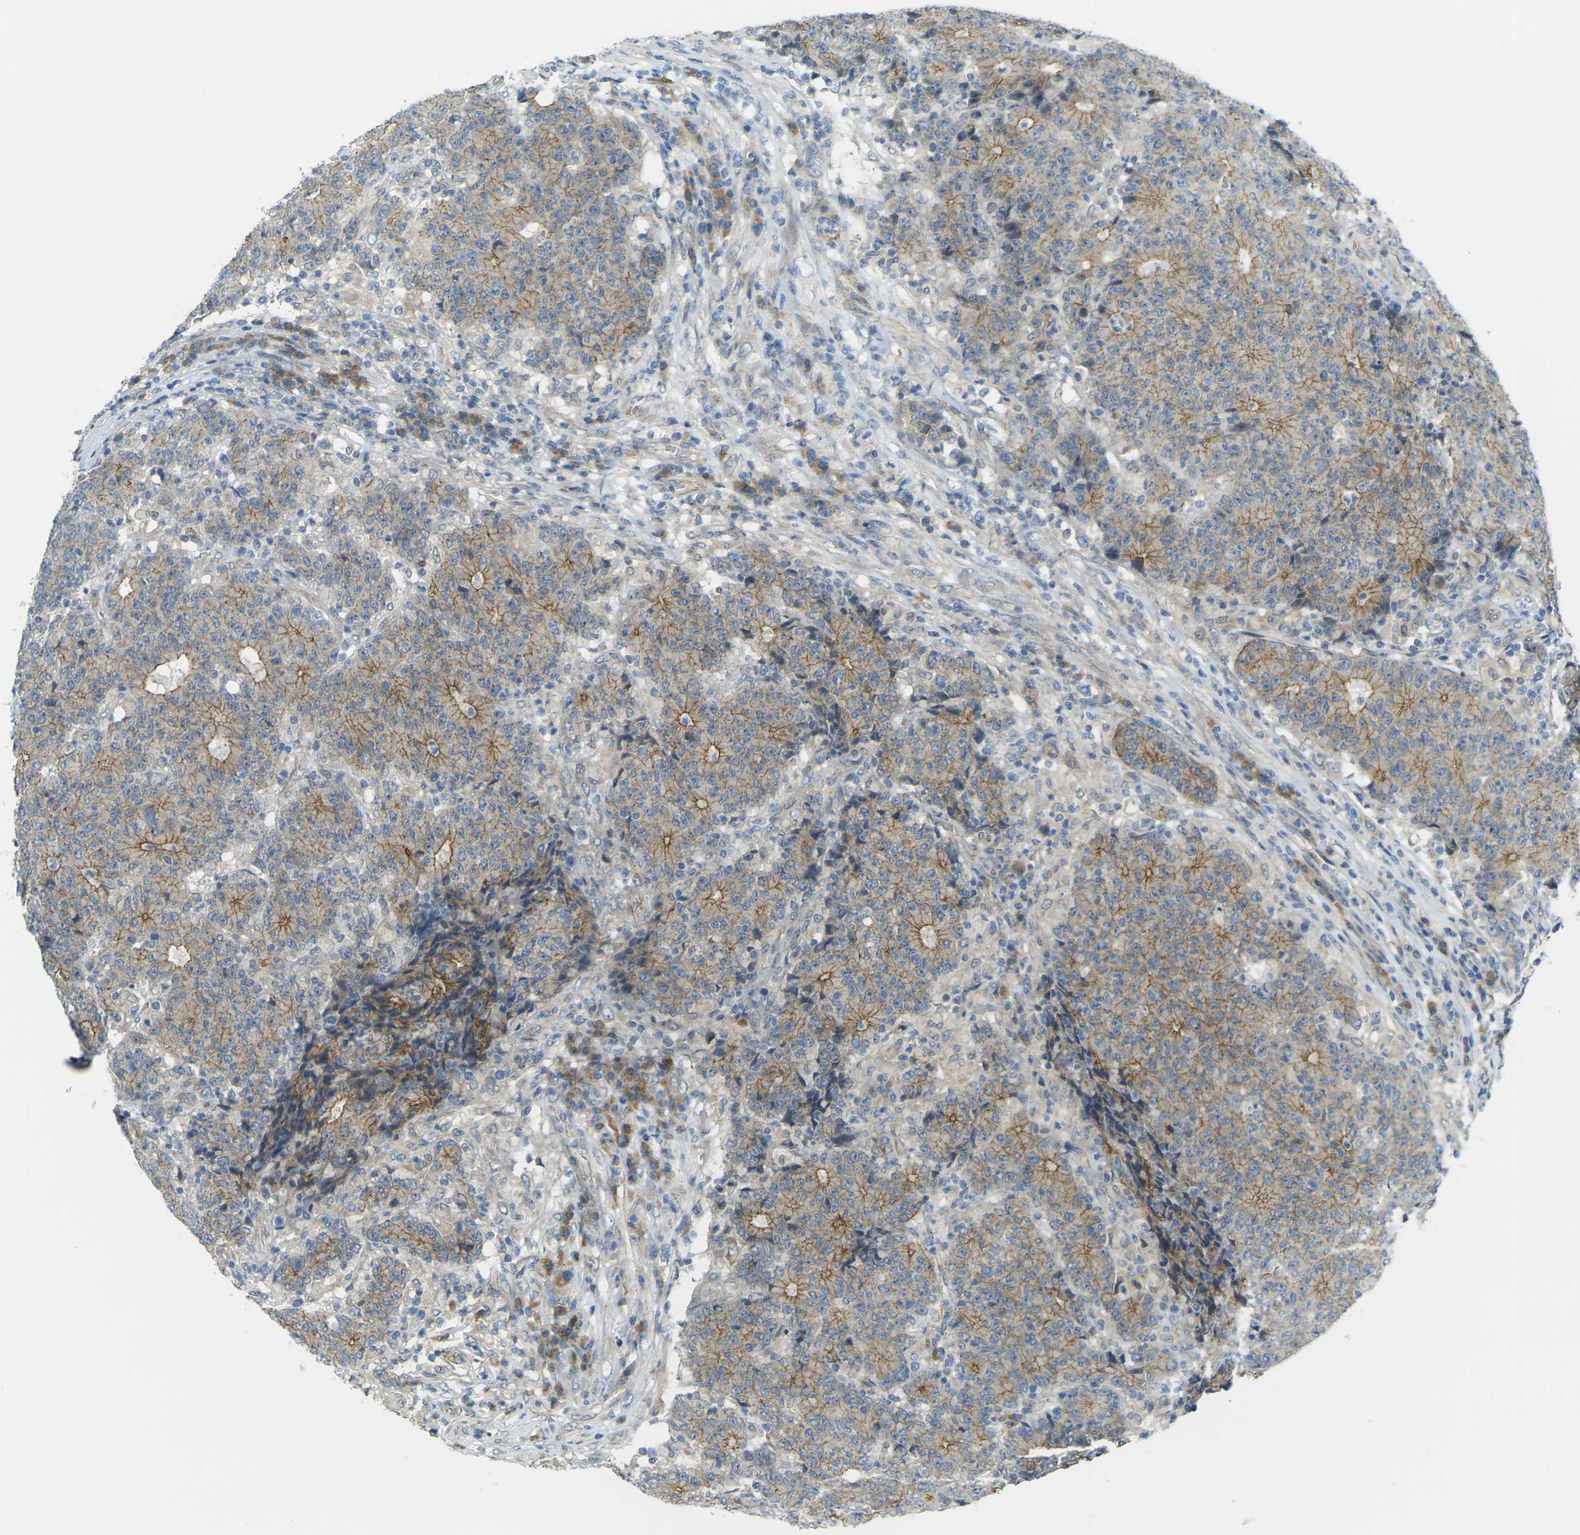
{"staining": {"intensity": "weak", "quantity": ">75%", "location": "cytoplasmic/membranous"}, "tissue": "colorectal cancer", "cell_type": "Tumor cells", "image_type": "cancer", "snomed": [{"axis": "morphology", "description": "Normal tissue, NOS"}, {"axis": "morphology", "description": "Adenocarcinoma, NOS"}, {"axis": "topography", "description": "Colon"}], "caption": "IHC staining of adenocarcinoma (colorectal), which reveals low levels of weak cytoplasmic/membranous staining in about >75% of tumor cells indicating weak cytoplasmic/membranous protein staining. The staining was performed using DAB (3,3'-diaminobenzidine) (brown) for protein detection and nuclei were counterstained in hematoxylin (blue).", "gene": "RHBDD1", "patient": {"sex": "female", "age": 75}}